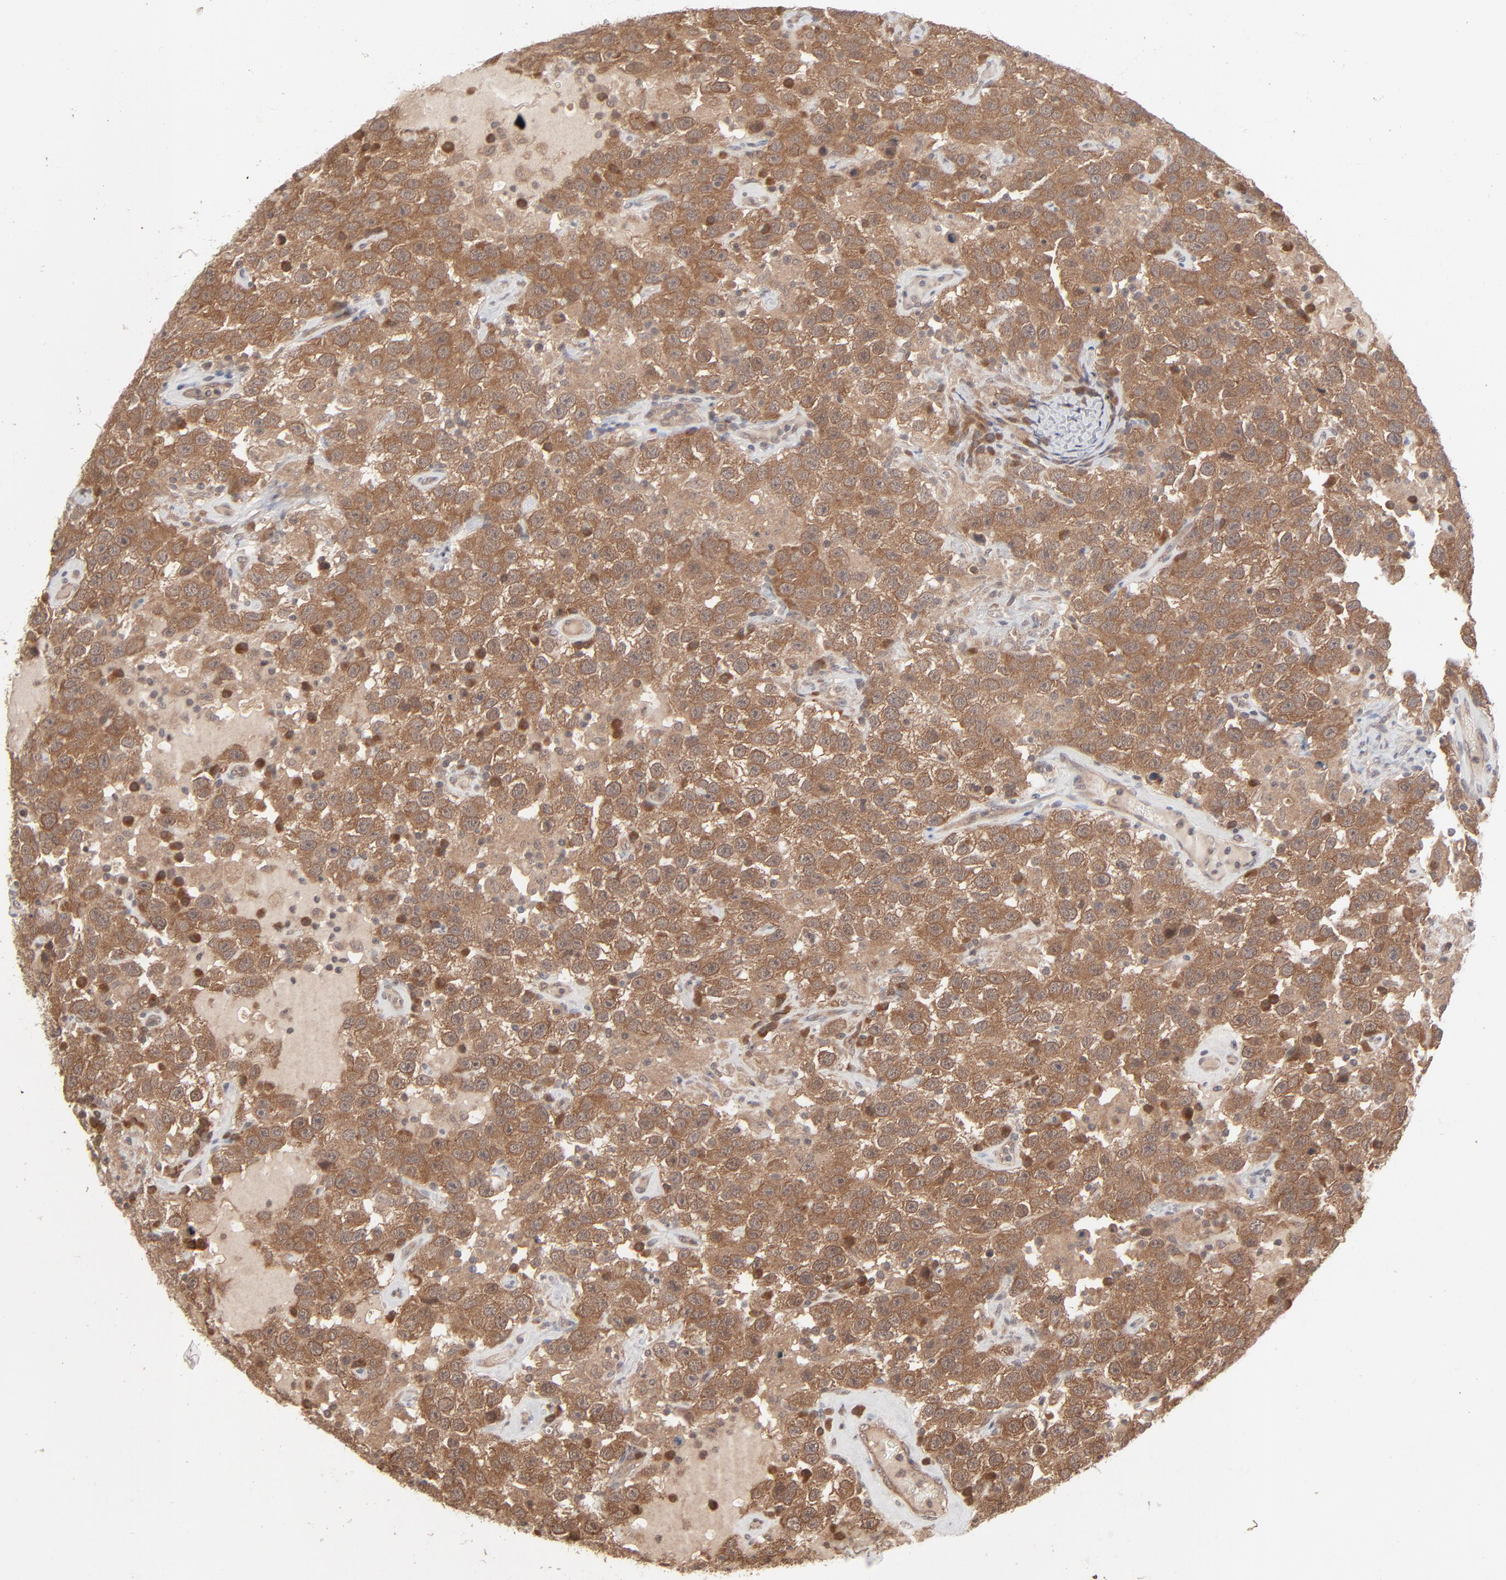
{"staining": {"intensity": "moderate", "quantity": ">75%", "location": "cytoplasmic/membranous"}, "tissue": "testis cancer", "cell_type": "Tumor cells", "image_type": "cancer", "snomed": [{"axis": "morphology", "description": "Seminoma, NOS"}, {"axis": "topography", "description": "Testis"}], "caption": "Tumor cells reveal medium levels of moderate cytoplasmic/membranous staining in approximately >75% of cells in testis seminoma. (brown staining indicates protein expression, while blue staining denotes nuclei).", "gene": "SCFD1", "patient": {"sex": "male", "age": 41}}